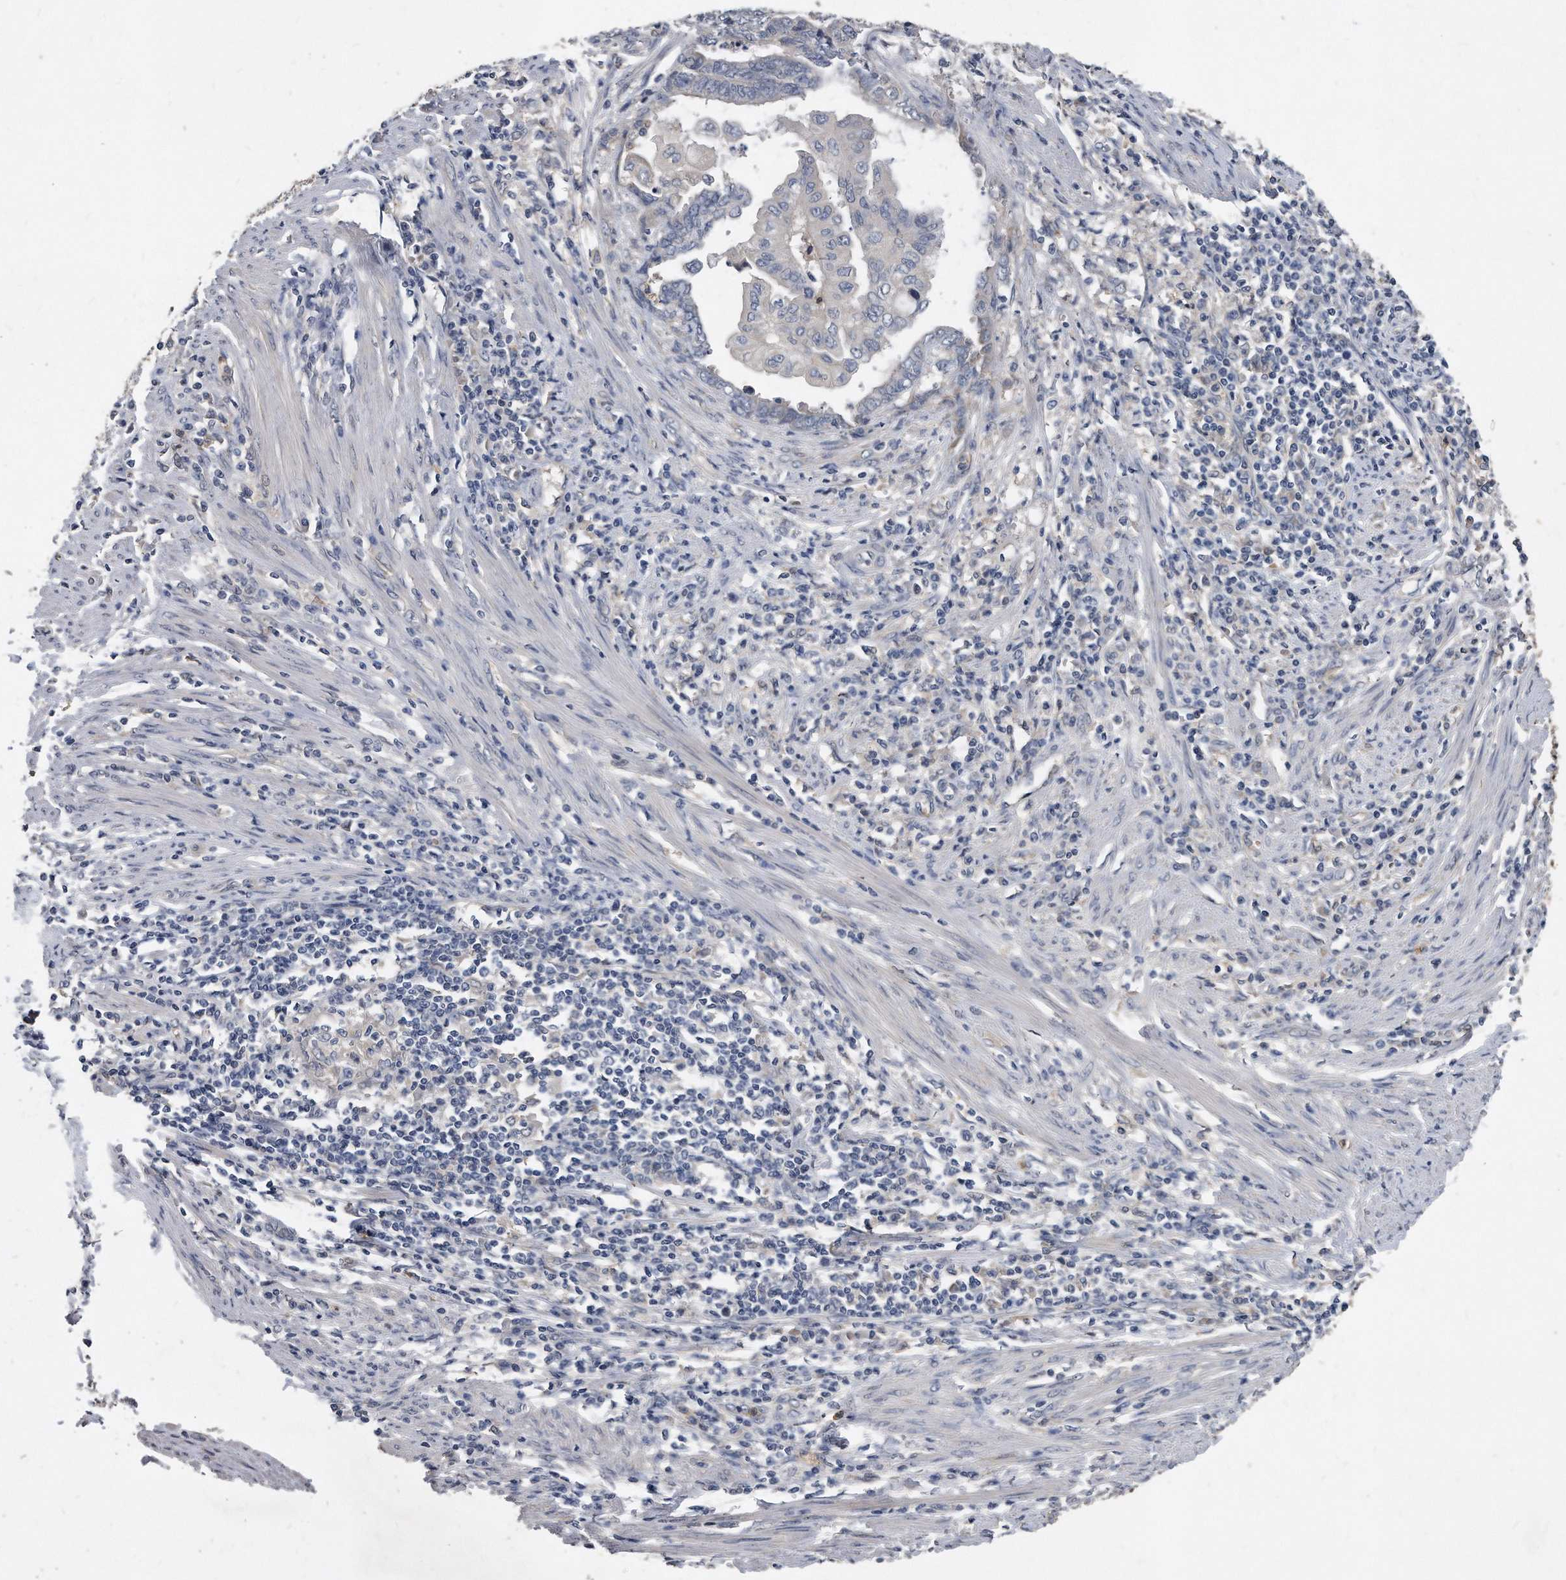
{"staining": {"intensity": "negative", "quantity": "none", "location": "none"}, "tissue": "endometrial cancer", "cell_type": "Tumor cells", "image_type": "cancer", "snomed": [{"axis": "morphology", "description": "Adenocarcinoma, NOS"}, {"axis": "topography", "description": "Uterus"}, {"axis": "topography", "description": "Endometrium"}], "caption": "Endometrial adenocarcinoma stained for a protein using immunohistochemistry (IHC) reveals no staining tumor cells.", "gene": "HOMER3", "patient": {"sex": "female", "age": 70}}